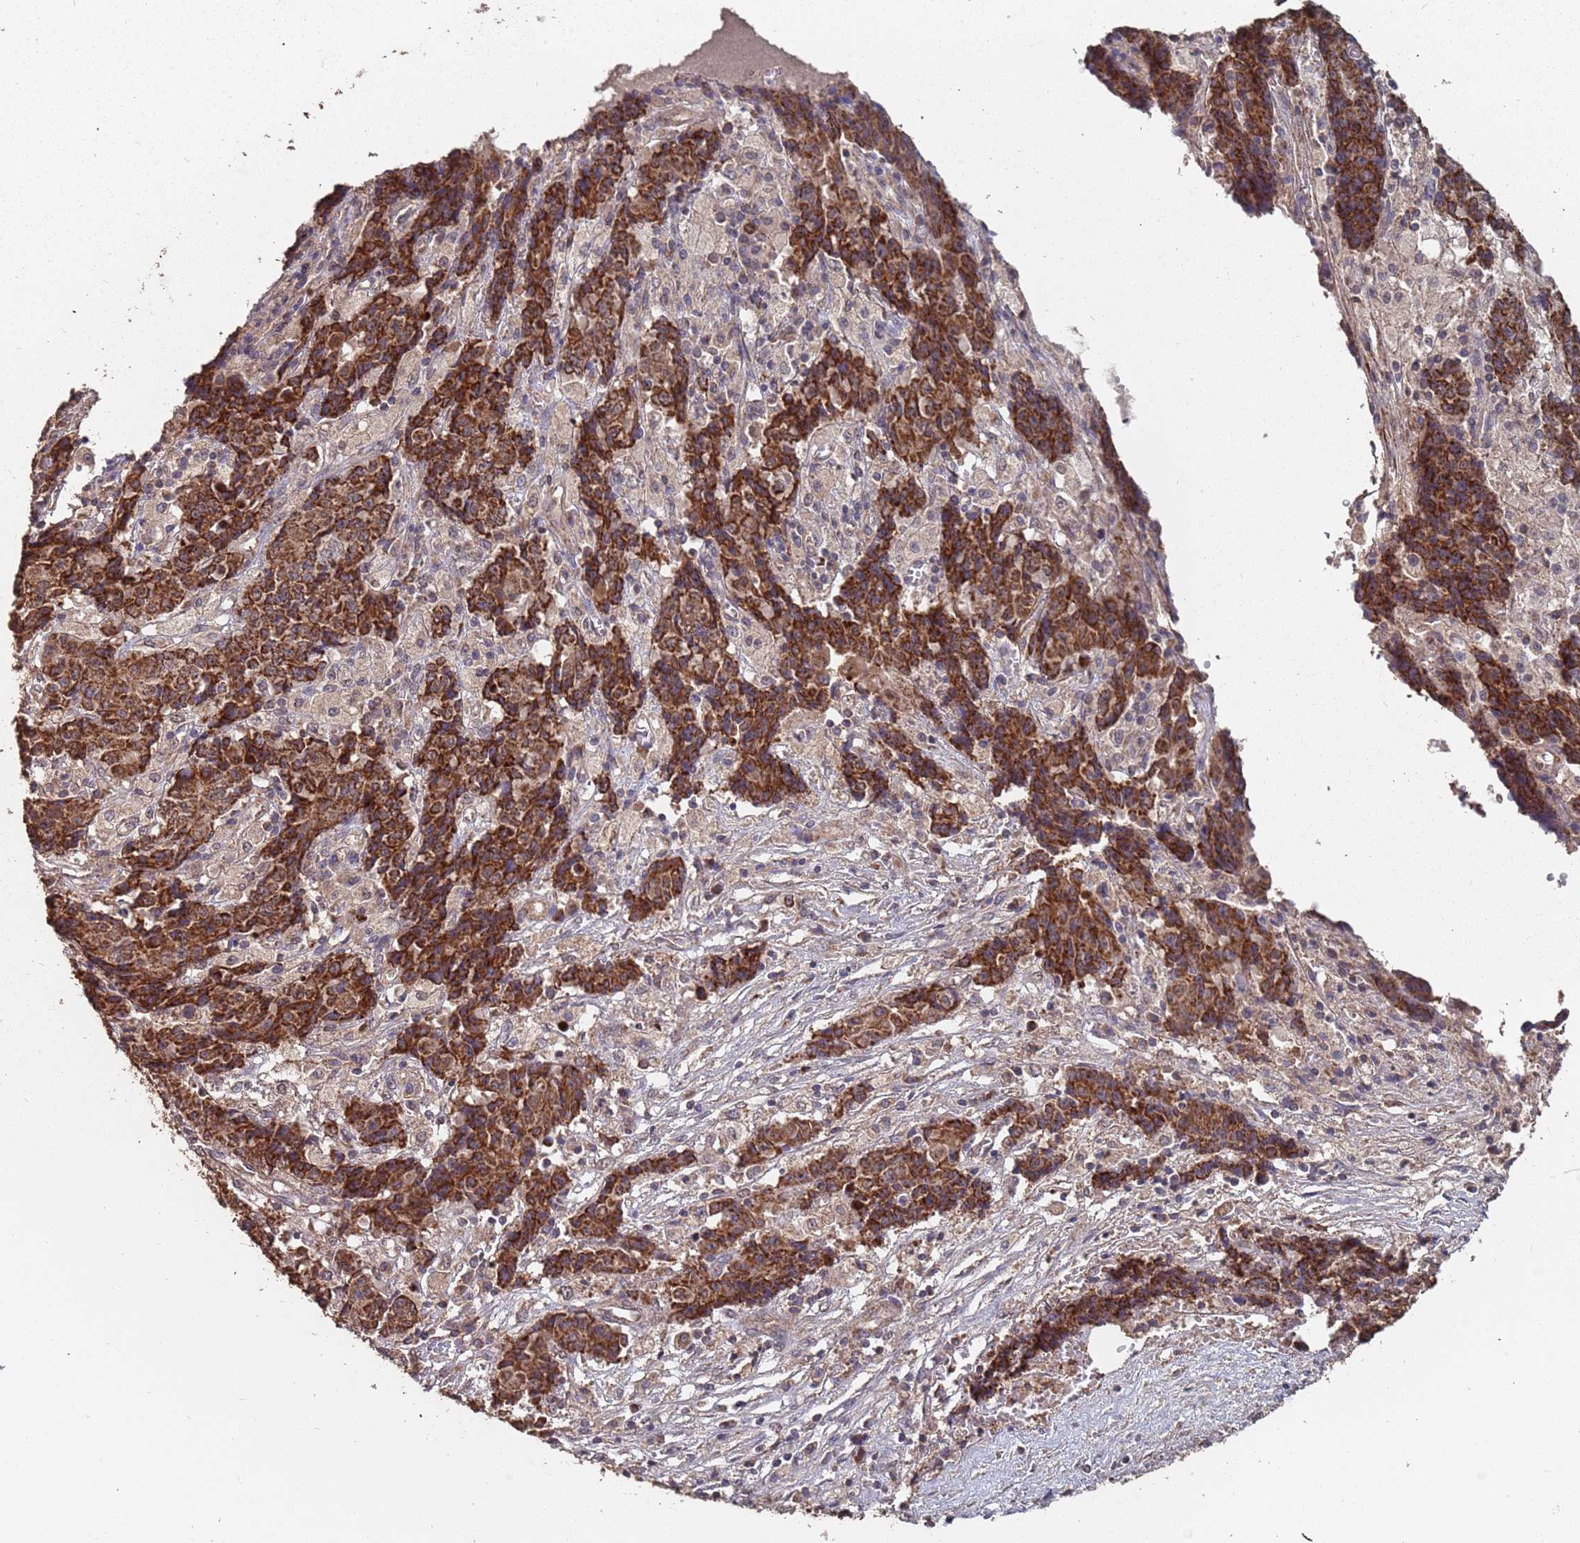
{"staining": {"intensity": "strong", "quantity": ">75%", "location": "cytoplasmic/membranous"}, "tissue": "ovarian cancer", "cell_type": "Tumor cells", "image_type": "cancer", "snomed": [{"axis": "morphology", "description": "Carcinoma, endometroid"}, {"axis": "topography", "description": "Ovary"}], "caption": "Approximately >75% of tumor cells in ovarian endometroid carcinoma exhibit strong cytoplasmic/membranous protein expression as visualized by brown immunohistochemical staining.", "gene": "PRORP", "patient": {"sex": "female", "age": 42}}